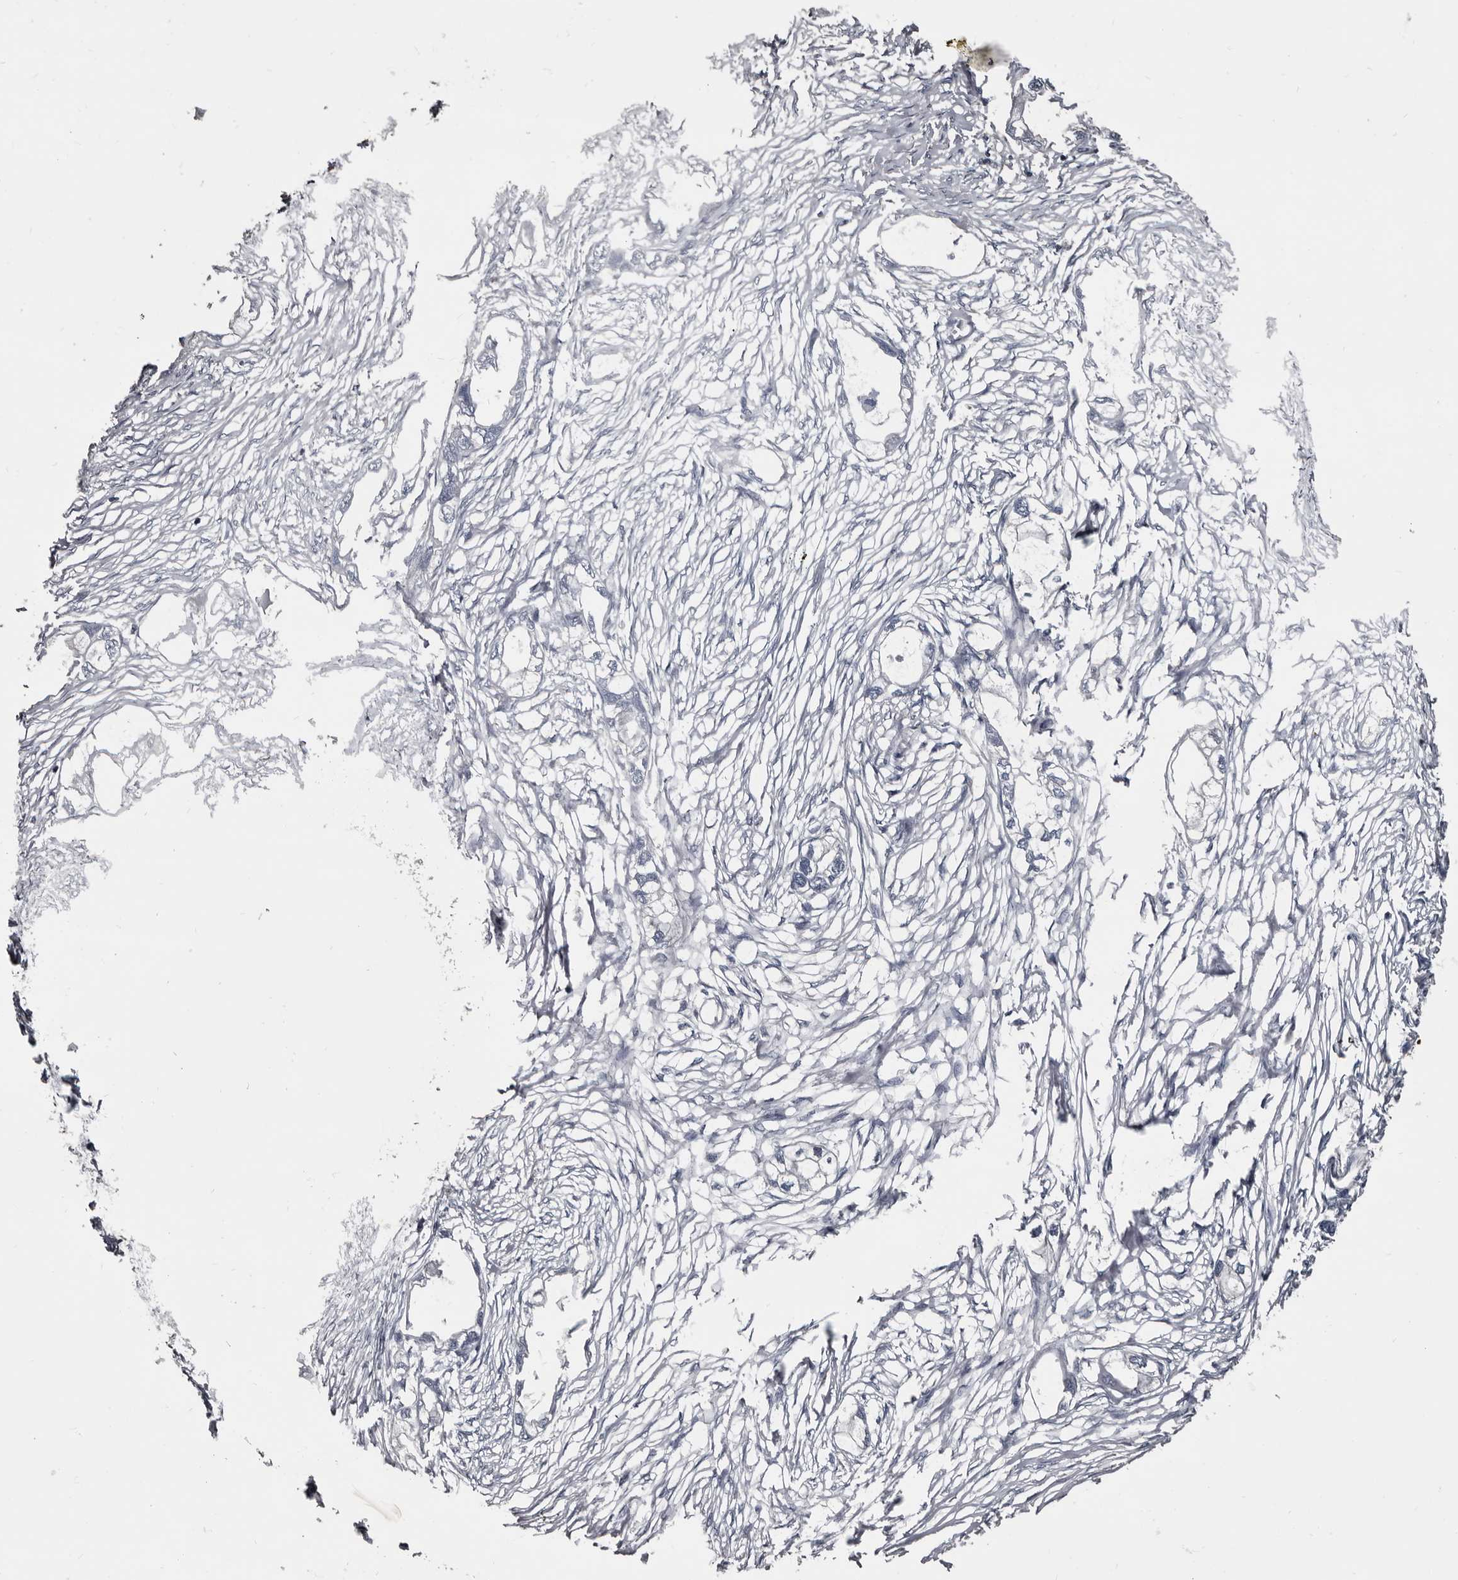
{"staining": {"intensity": "negative", "quantity": "none", "location": "none"}, "tissue": "endometrial cancer", "cell_type": "Tumor cells", "image_type": "cancer", "snomed": [{"axis": "morphology", "description": "Adenocarcinoma, NOS"}, {"axis": "morphology", "description": "Adenocarcinoma, metastatic, NOS"}, {"axis": "topography", "description": "Adipose tissue"}, {"axis": "topography", "description": "Endometrium"}], "caption": "Immunohistochemical staining of human endometrial cancer exhibits no significant positivity in tumor cells.", "gene": "GREB1", "patient": {"sex": "female", "age": 67}}